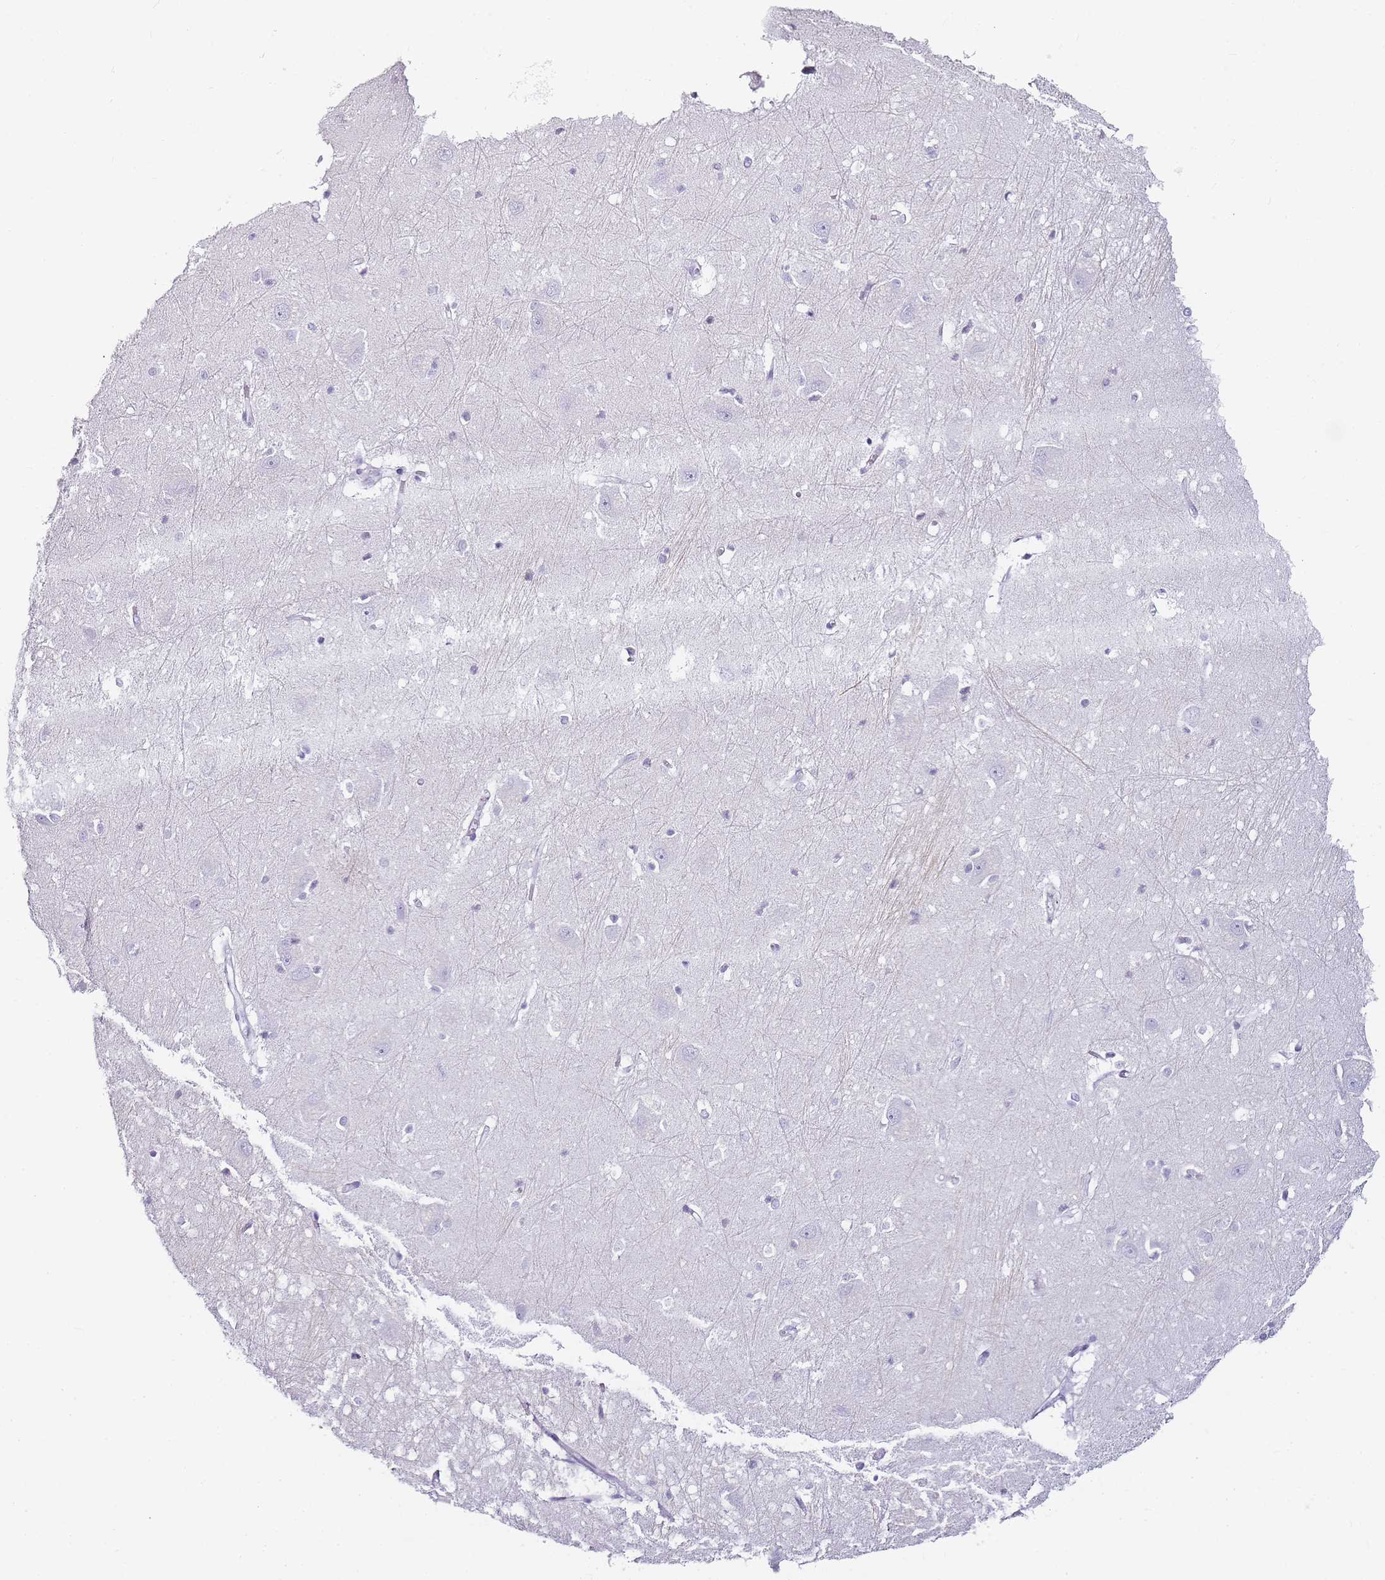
{"staining": {"intensity": "negative", "quantity": "none", "location": "none"}, "tissue": "caudate", "cell_type": "Glial cells", "image_type": "normal", "snomed": [{"axis": "morphology", "description": "Normal tissue, NOS"}, {"axis": "topography", "description": "Lateral ventricle wall"}], "caption": "Immunohistochemistry (IHC) histopathology image of benign caudate: caudate stained with DAB (3,3'-diaminobenzidine) exhibits no significant protein expression in glial cells.", "gene": "JAKMIP1", "patient": {"sex": "male", "age": 37}}